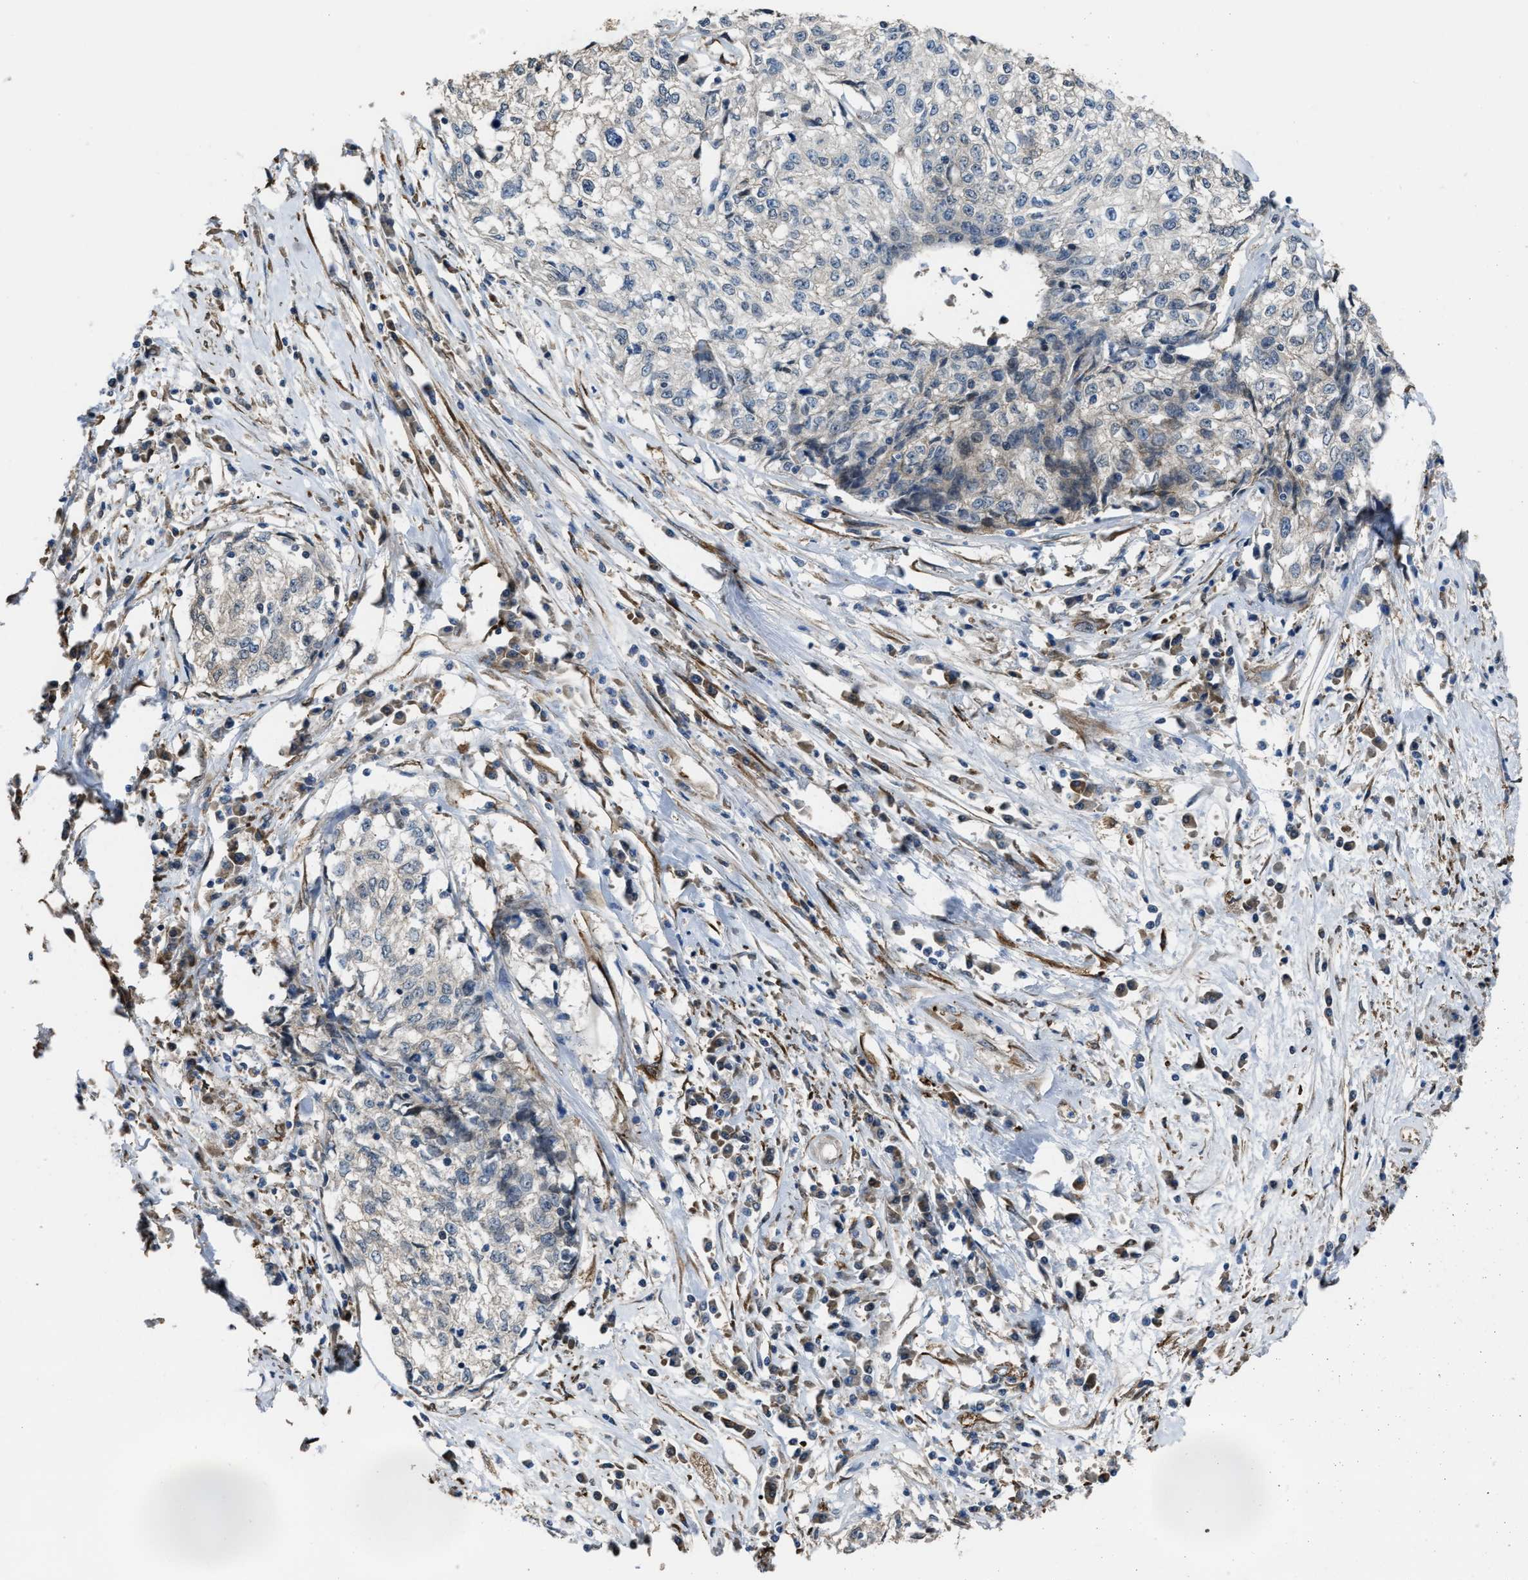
{"staining": {"intensity": "negative", "quantity": "none", "location": "none"}, "tissue": "cervical cancer", "cell_type": "Tumor cells", "image_type": "cancer", "snomed": [{"axis": "morphology", "description": "Squamous cell carcinoma, NOS"}, {"axis": "topography", "description": "Cervix"}], "caption": "The image exhibits no significant staining in tumor cells of squamous cell carcinoma (cervical).", "gene": "SELENOM", "patient": {"sex": "female", "age": 57}}